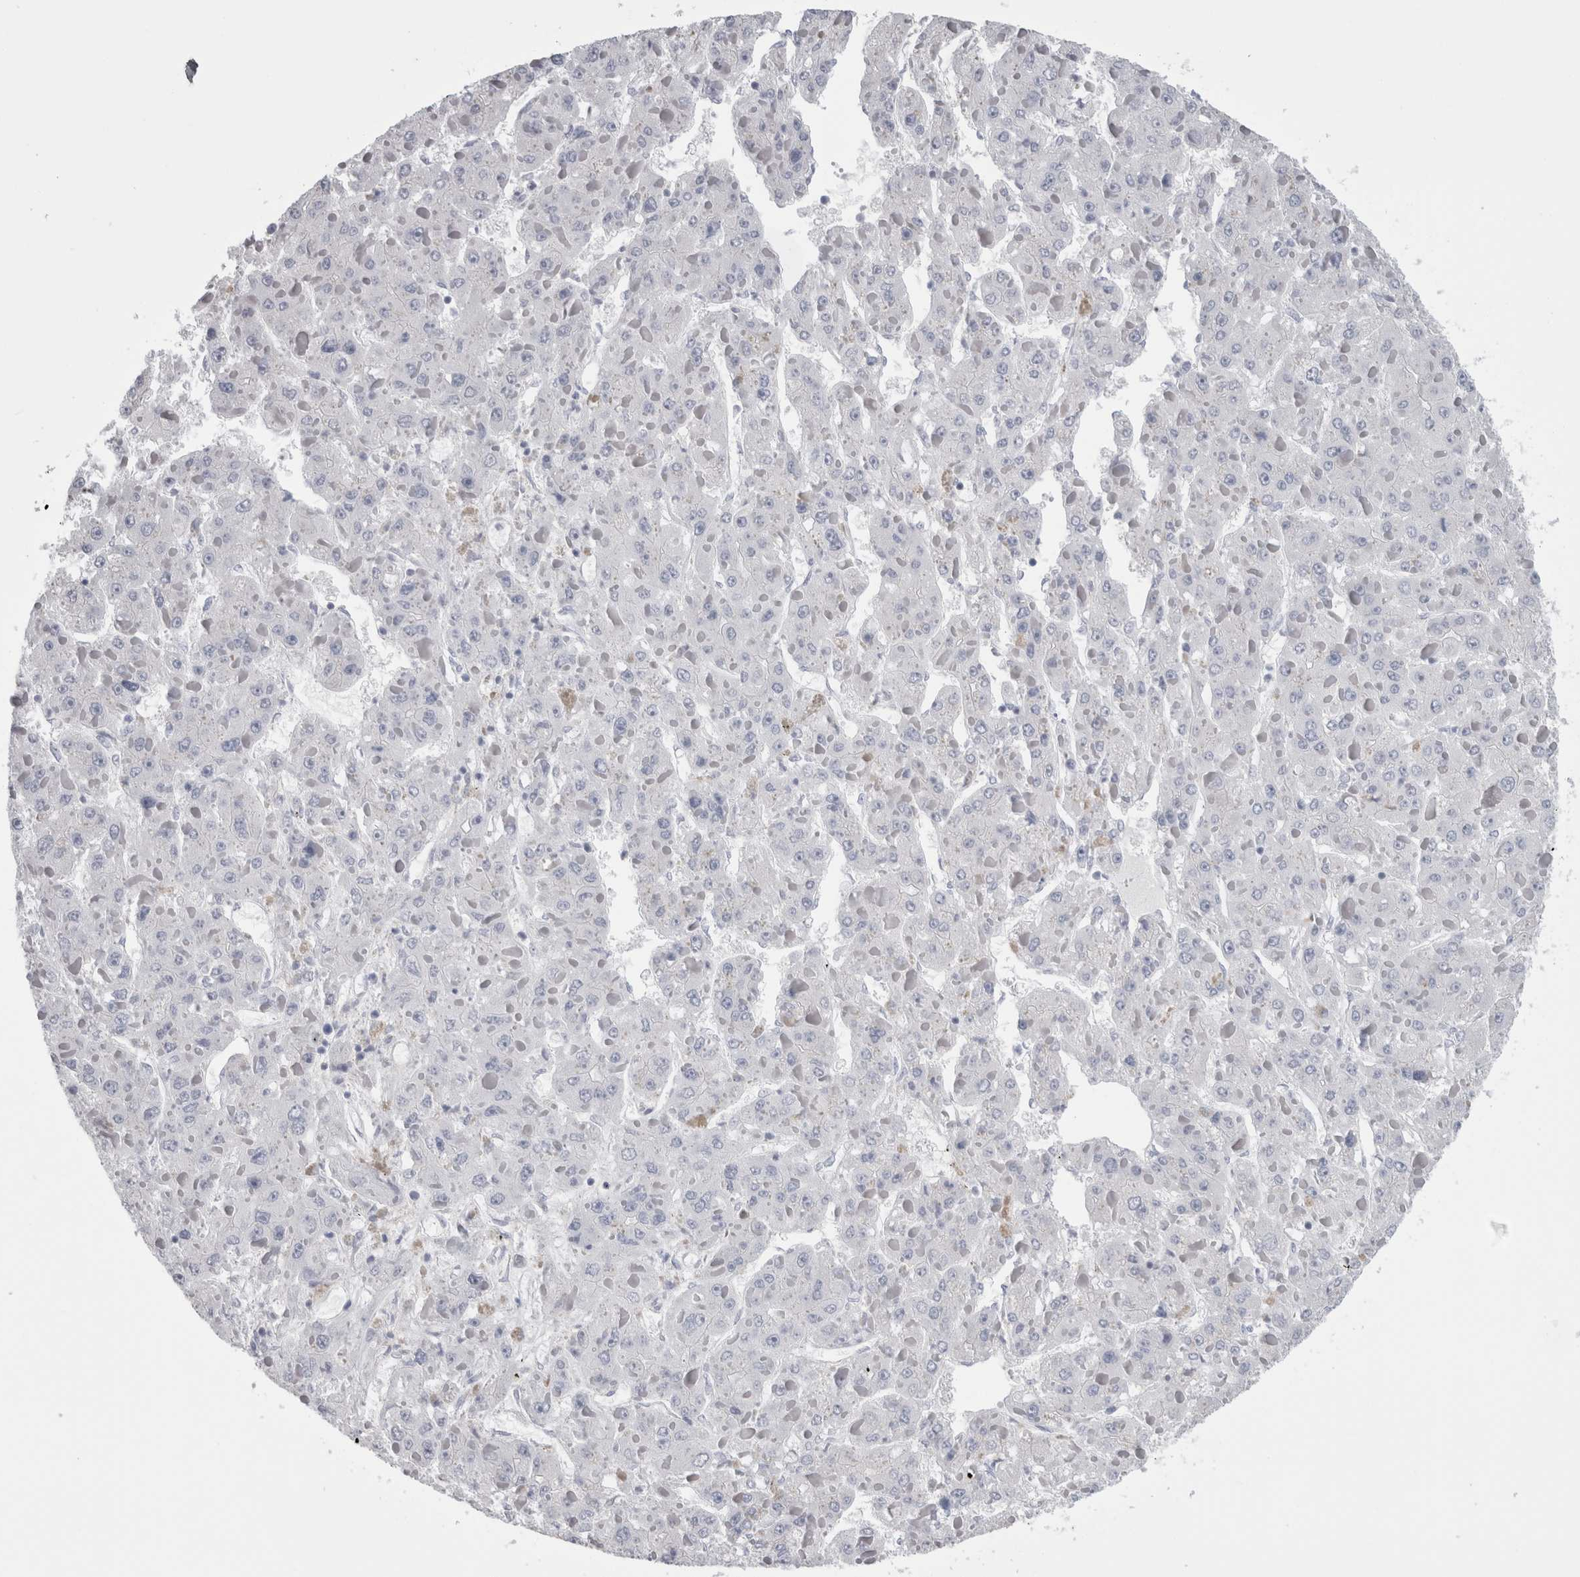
{"staining": {"intensity": "negative", "quantity": "none", "location": "none"}, "tissue": "liver cancer", "cell_type": "Tumor cells", "image_type": "cancer", "snomed": [{"axis": "morphology", "description": "Carcinoma, Hepatocellular, NOS"}, {"axis": "topography", "description": "Liver"}], "caption": "High power microscopy photomicrograph of an IHC photomicrograph of liver cancer, revealing no significant staining in tumor cells. (DAB immunohistochemistry with hematoxylin counter stain).", "gene": "DCTN6", "patient": {"sex": "female", "age": 73}}